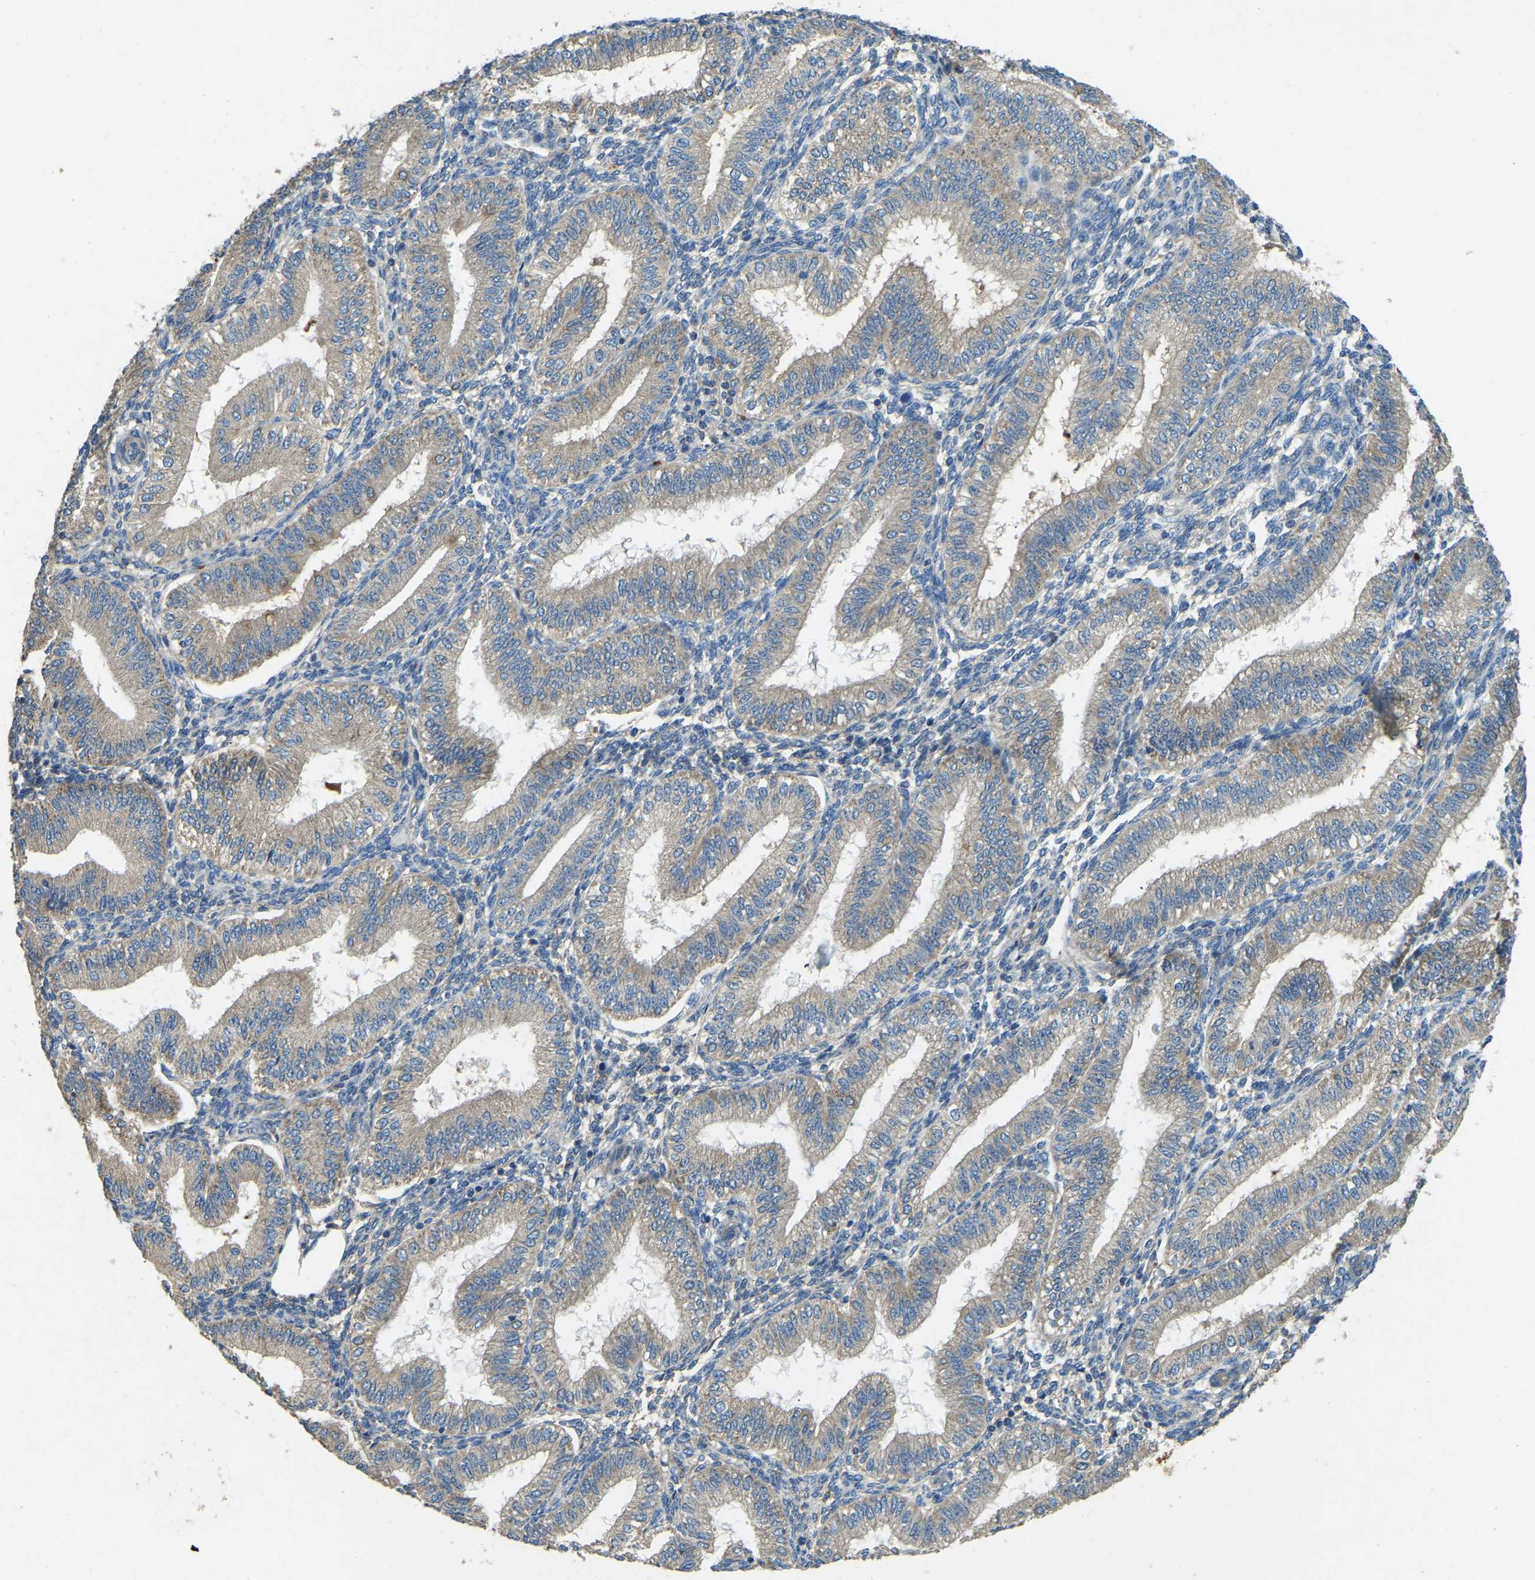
{"staining": {"intensity": "weak", "quantity": "25%-75%", "location": "cytoplasmic/membranous"}, "tissue": "endometrium", "cell_type": "Cells in endometrial stroma", "image_type": "normal", "snomed": [{"axis": "morphology", "description": "Normal tissue, NOS"}, {"axis": "topography", "description": "Endometrium"}], "caption": "Weak cytoplasmic/membranous staining is seen in approximately 25%-75% of cells in endometrial stroma in normal endometrium.", "gene": "ATP8B1", "patient": {"sex": "female", "age": 39}}